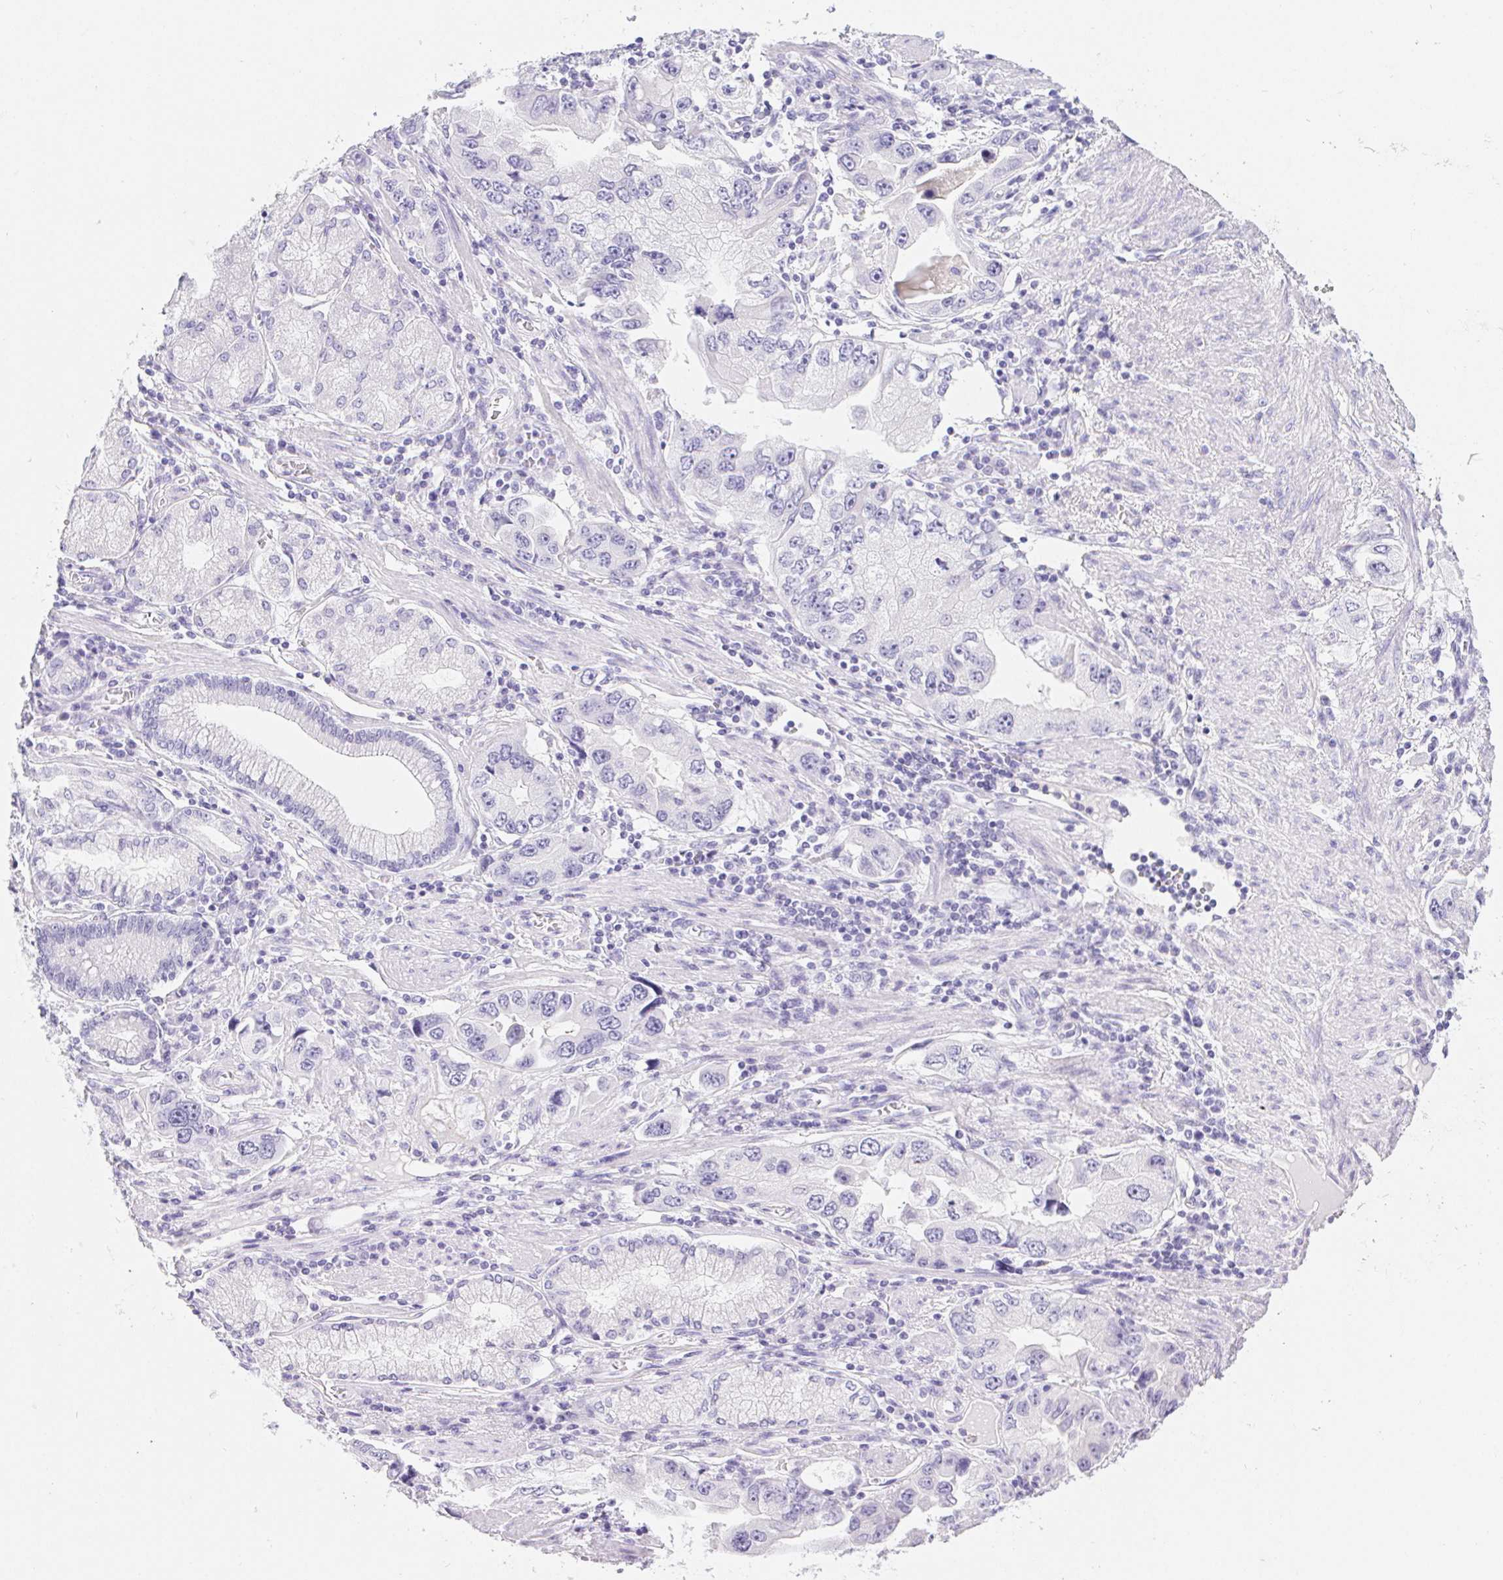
{"staining": {"intensity": "negative", "quantity": "none", "location": "none"}, "tissue": "stomach cancer", "cell_type": "Tumor cells", "image_type": "cancer", "snomed": [{"axis": "morphology", "description": "Adenocarcinoma, NOS"}, {"axis": "topography", "description": "Stomach, lower"}], "caption": "Tumor cells show no significant protein positivity in adenocarcinoma (stomach).", "gene": "PNLIP", "patient": {"sex": "female", "age": 93}}